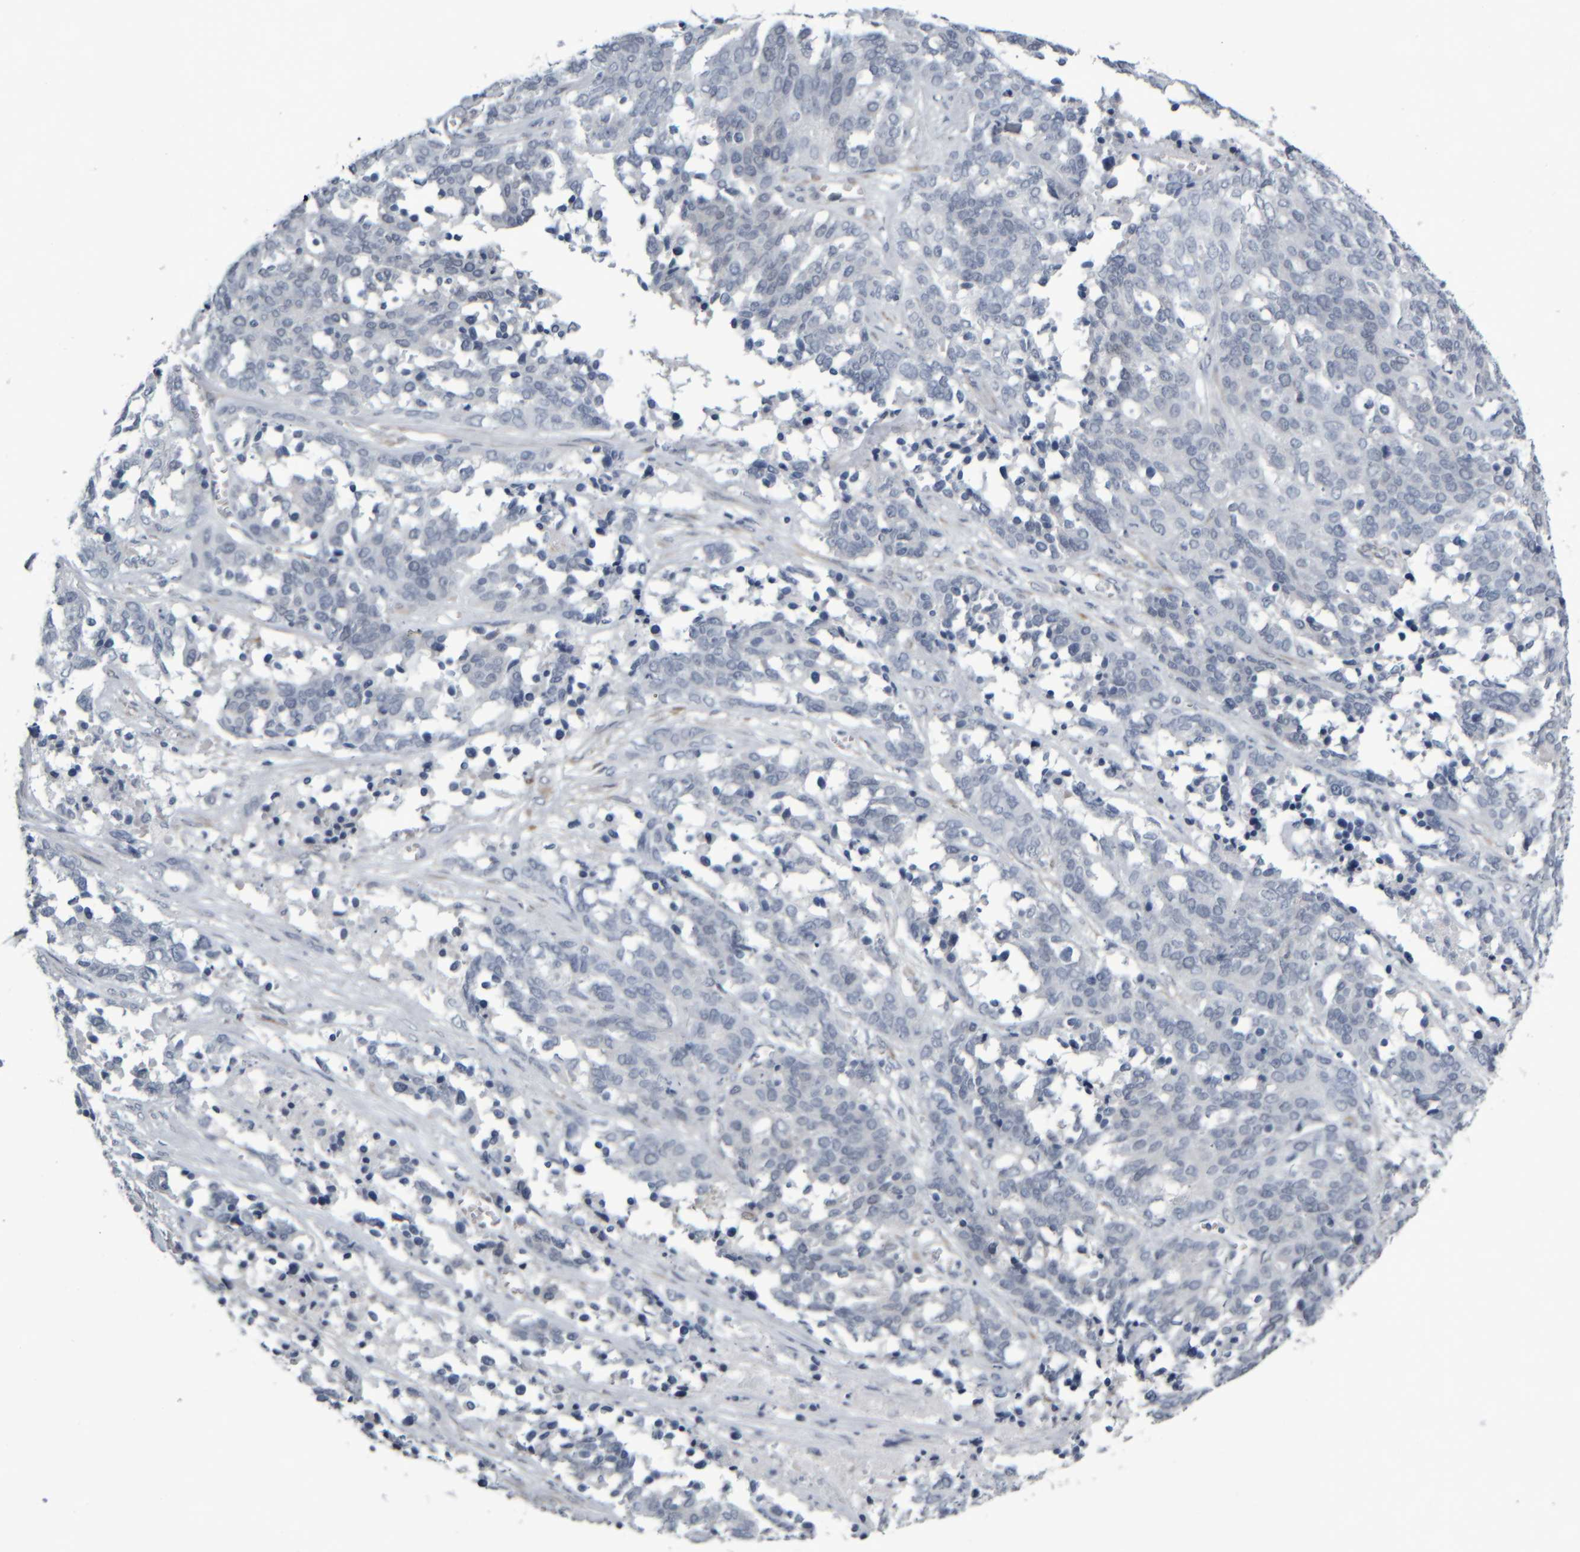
{"staining": {"intensity": "negative", "quantity": "none", "location": "none"}, "tissue": "ovarian cancer", "cell_type": "Tumor cells", "image_type": "cancer", "snomed": [{"axis": "morphology", "description": "Cystadenocarcinoma, serous, NOS"}, {"axis": "topography", "description": "Ovary"}], "caption": "High magnification brightfield microscopy of ovarian serous cystadenocarcinoma stained with DAB (3,3'-diaminobenzidine) (brown) and counterstained with hematoxylin (blue): tumor cells show no significant positivity. (Stains: DAB immunohistochemistry with hematoxylin counter stain, Microscopy: brightfield microscopy at high magnification).", "gene": "COL14A1", "patient": {"sex": "female", "age": 44}}